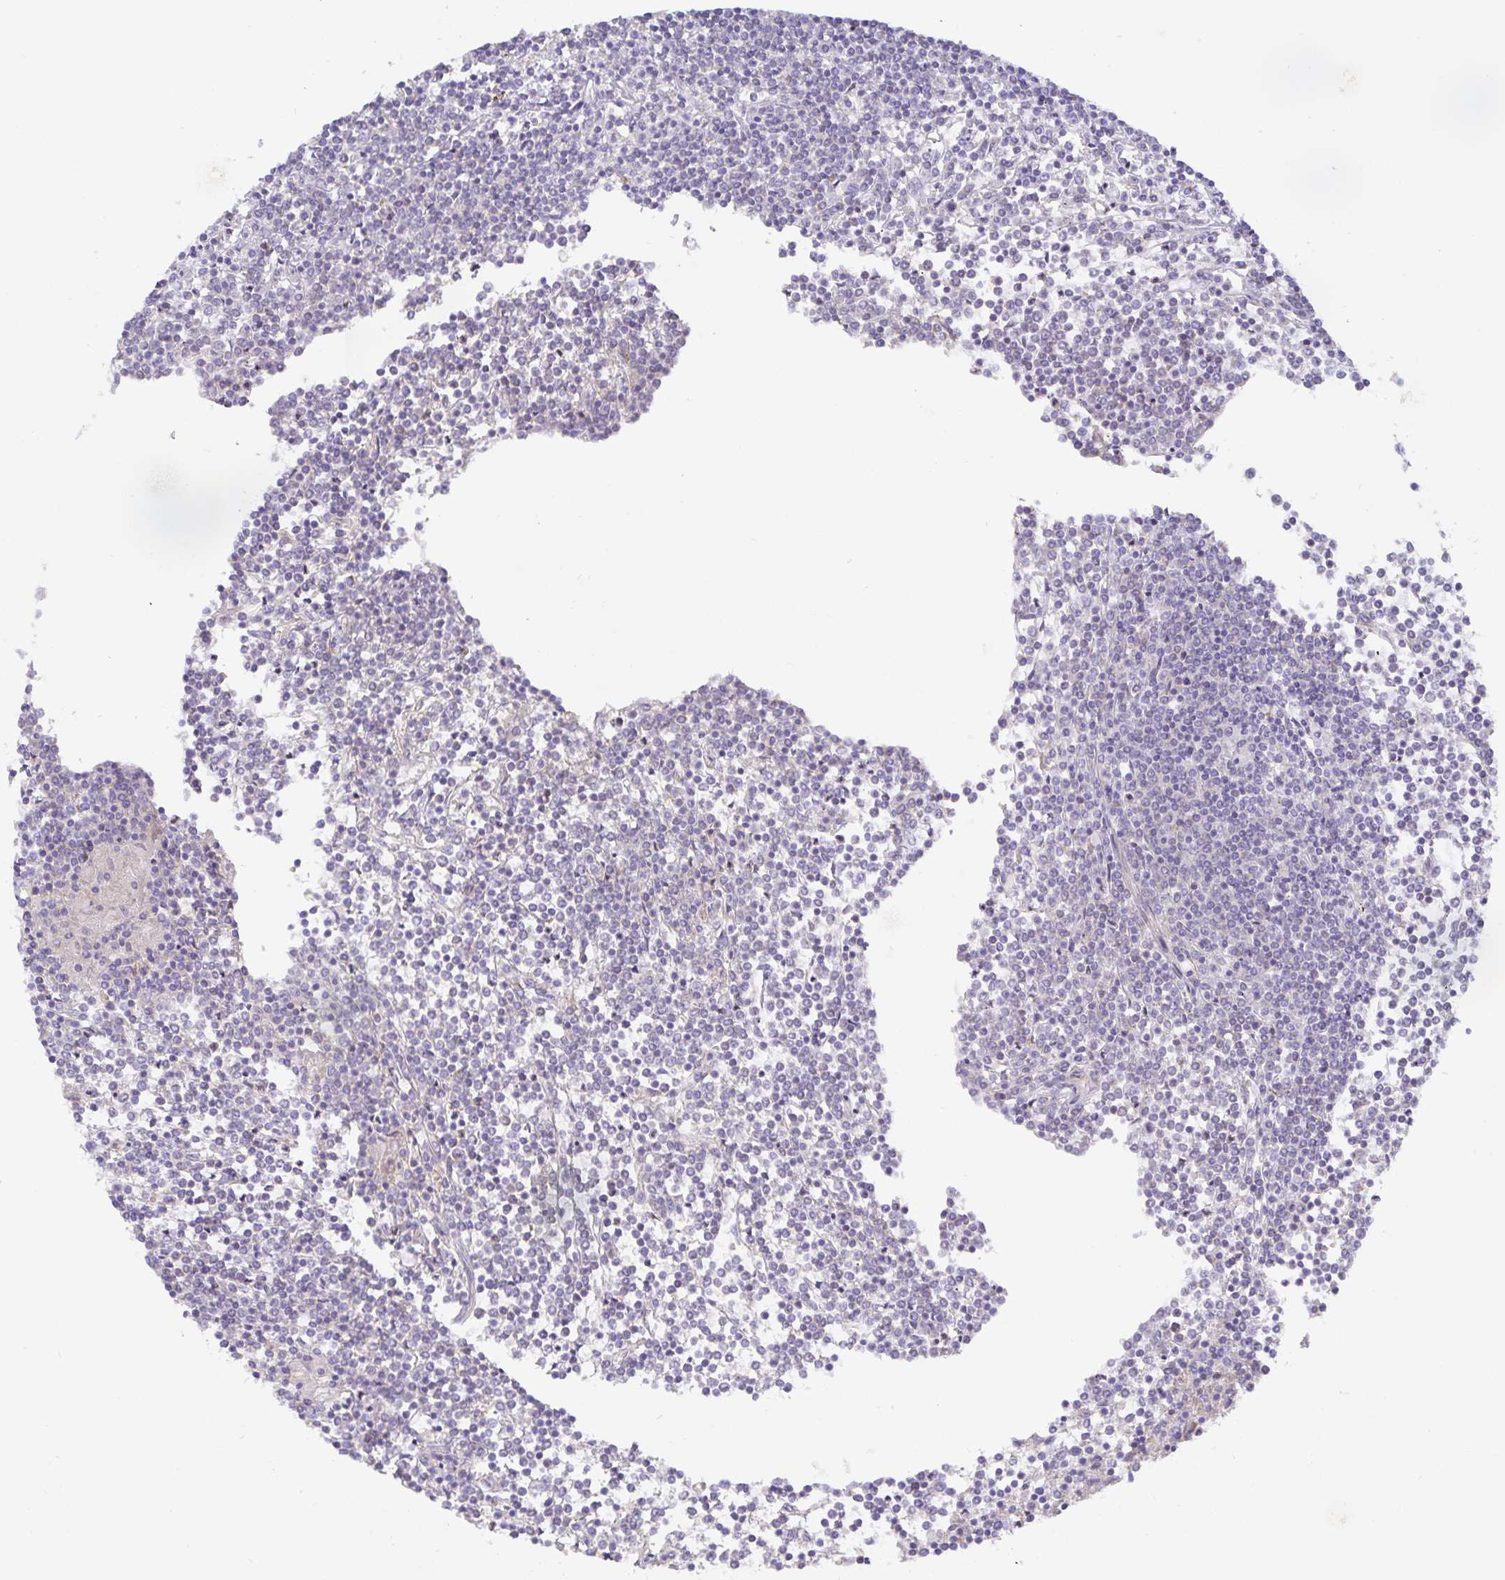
{"staining": {"intensity": "negative", "quantity": "none", "location": "none"}, "tissue": "lymphoma", "cell_type": "Tumor cells", "image_type": "cancer", "snomed": [{"axis": "morphology", "description": "Malignant lymphoma, non-Hodgkin's type, Low grade"}, {"axis": "topography", "description": "Spleen"}], "caption": "Tumor cells show no significant protein expression in lymphoma.", "gene": "METTL22", "patient": {"sex": "female", "age": 19}}